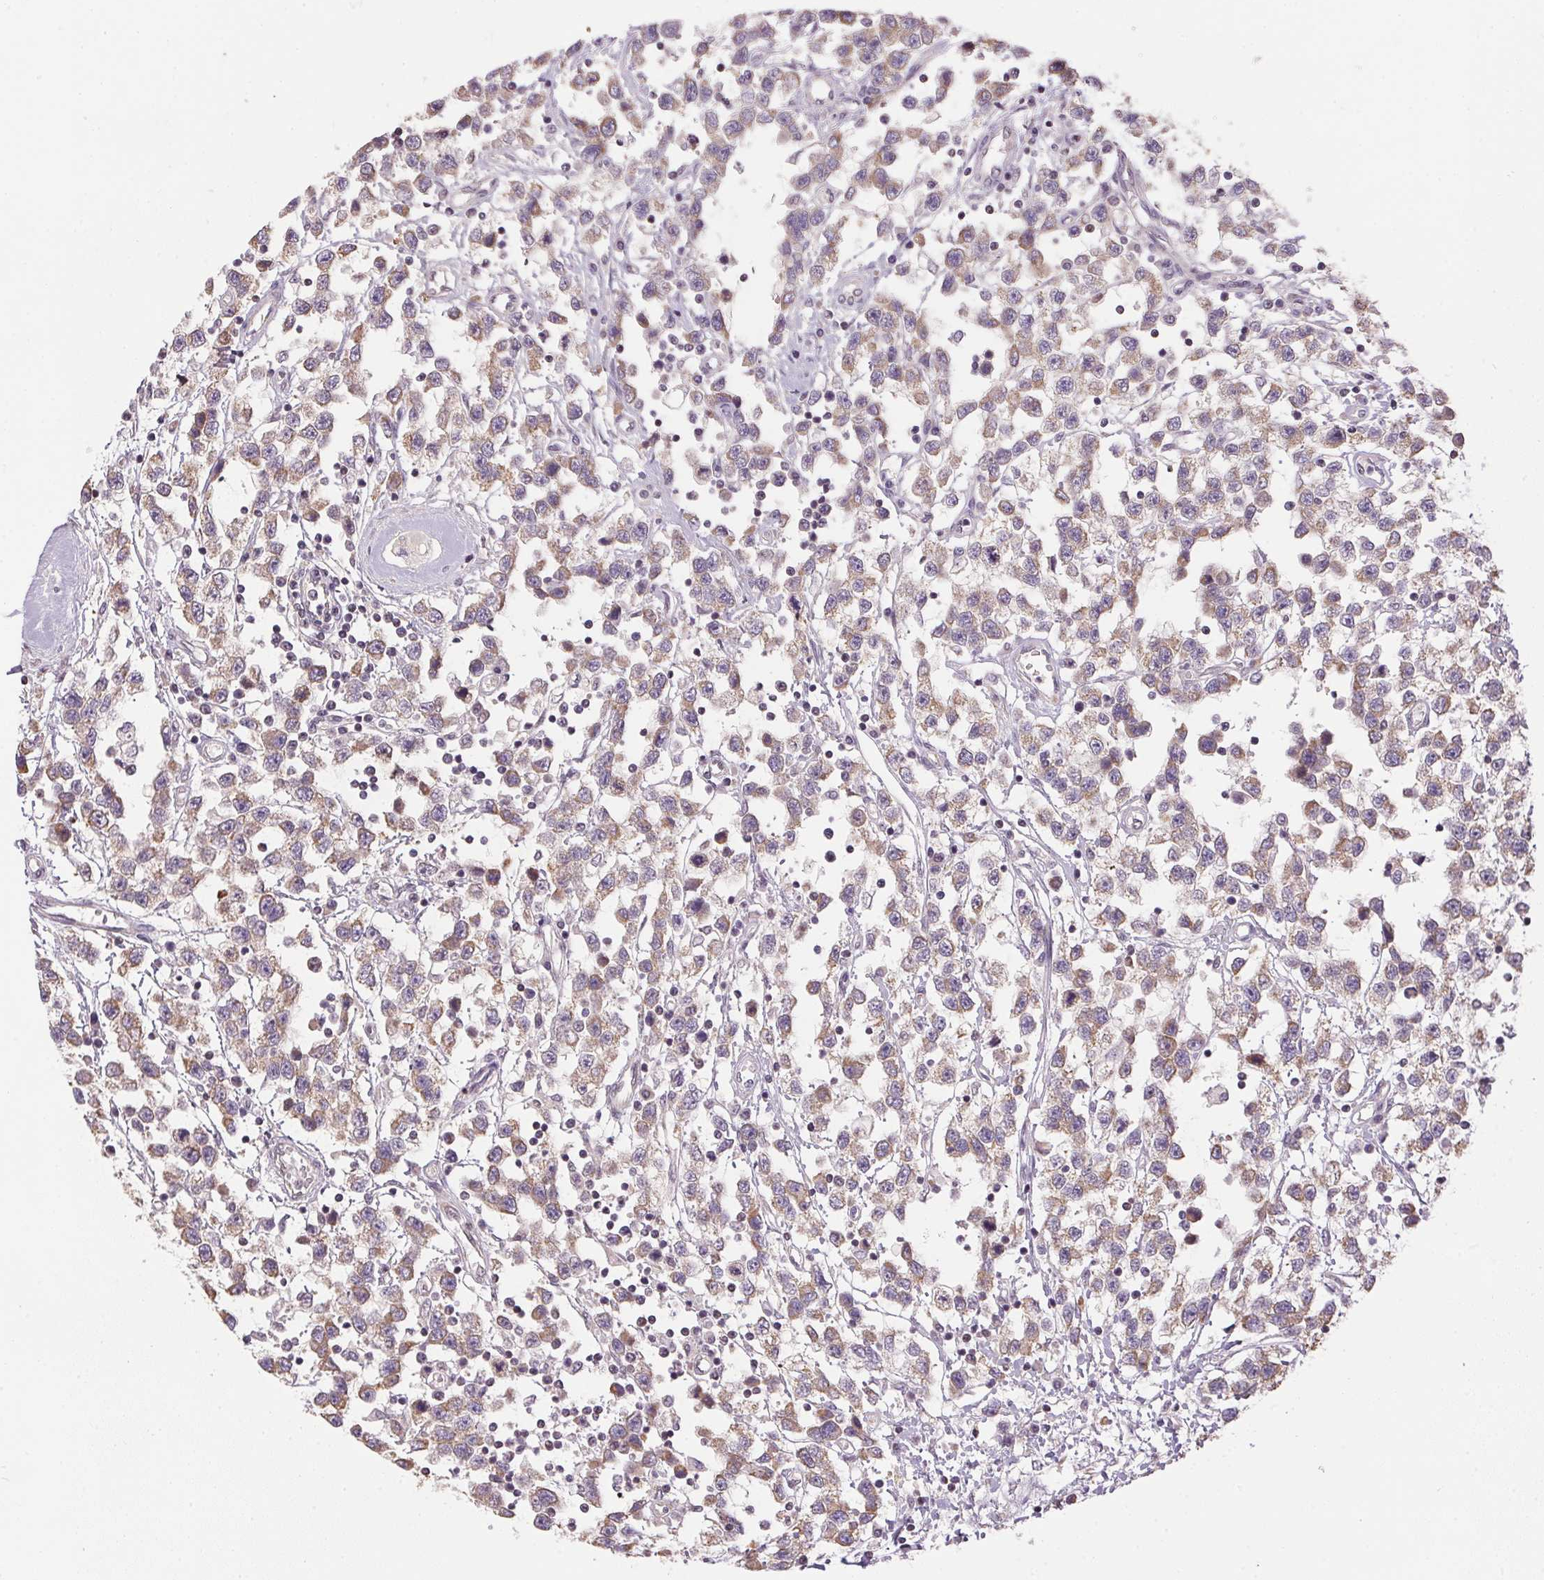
{"staining": {"intensity": "weak", "quantity": ">75%", "location": "cytoplasmic/membranous"}, "tissue": "testis cancer", "cell_type": "Tumor cells", "image_type": "cancer", "snomed": [{"axis": "morphology", "description": "Seminoma, NOS"}, {"axis": "topography", "description": "Testis"}], "caption": "IHC micrograph of testis cancer stained for a protein (brown), which exhibits low levels of weak cytoplasmic/membranous expression in approximately >75% of tumor cells.", "gene": "SC5D", "patient": {"sex": "male", "age": 34}}